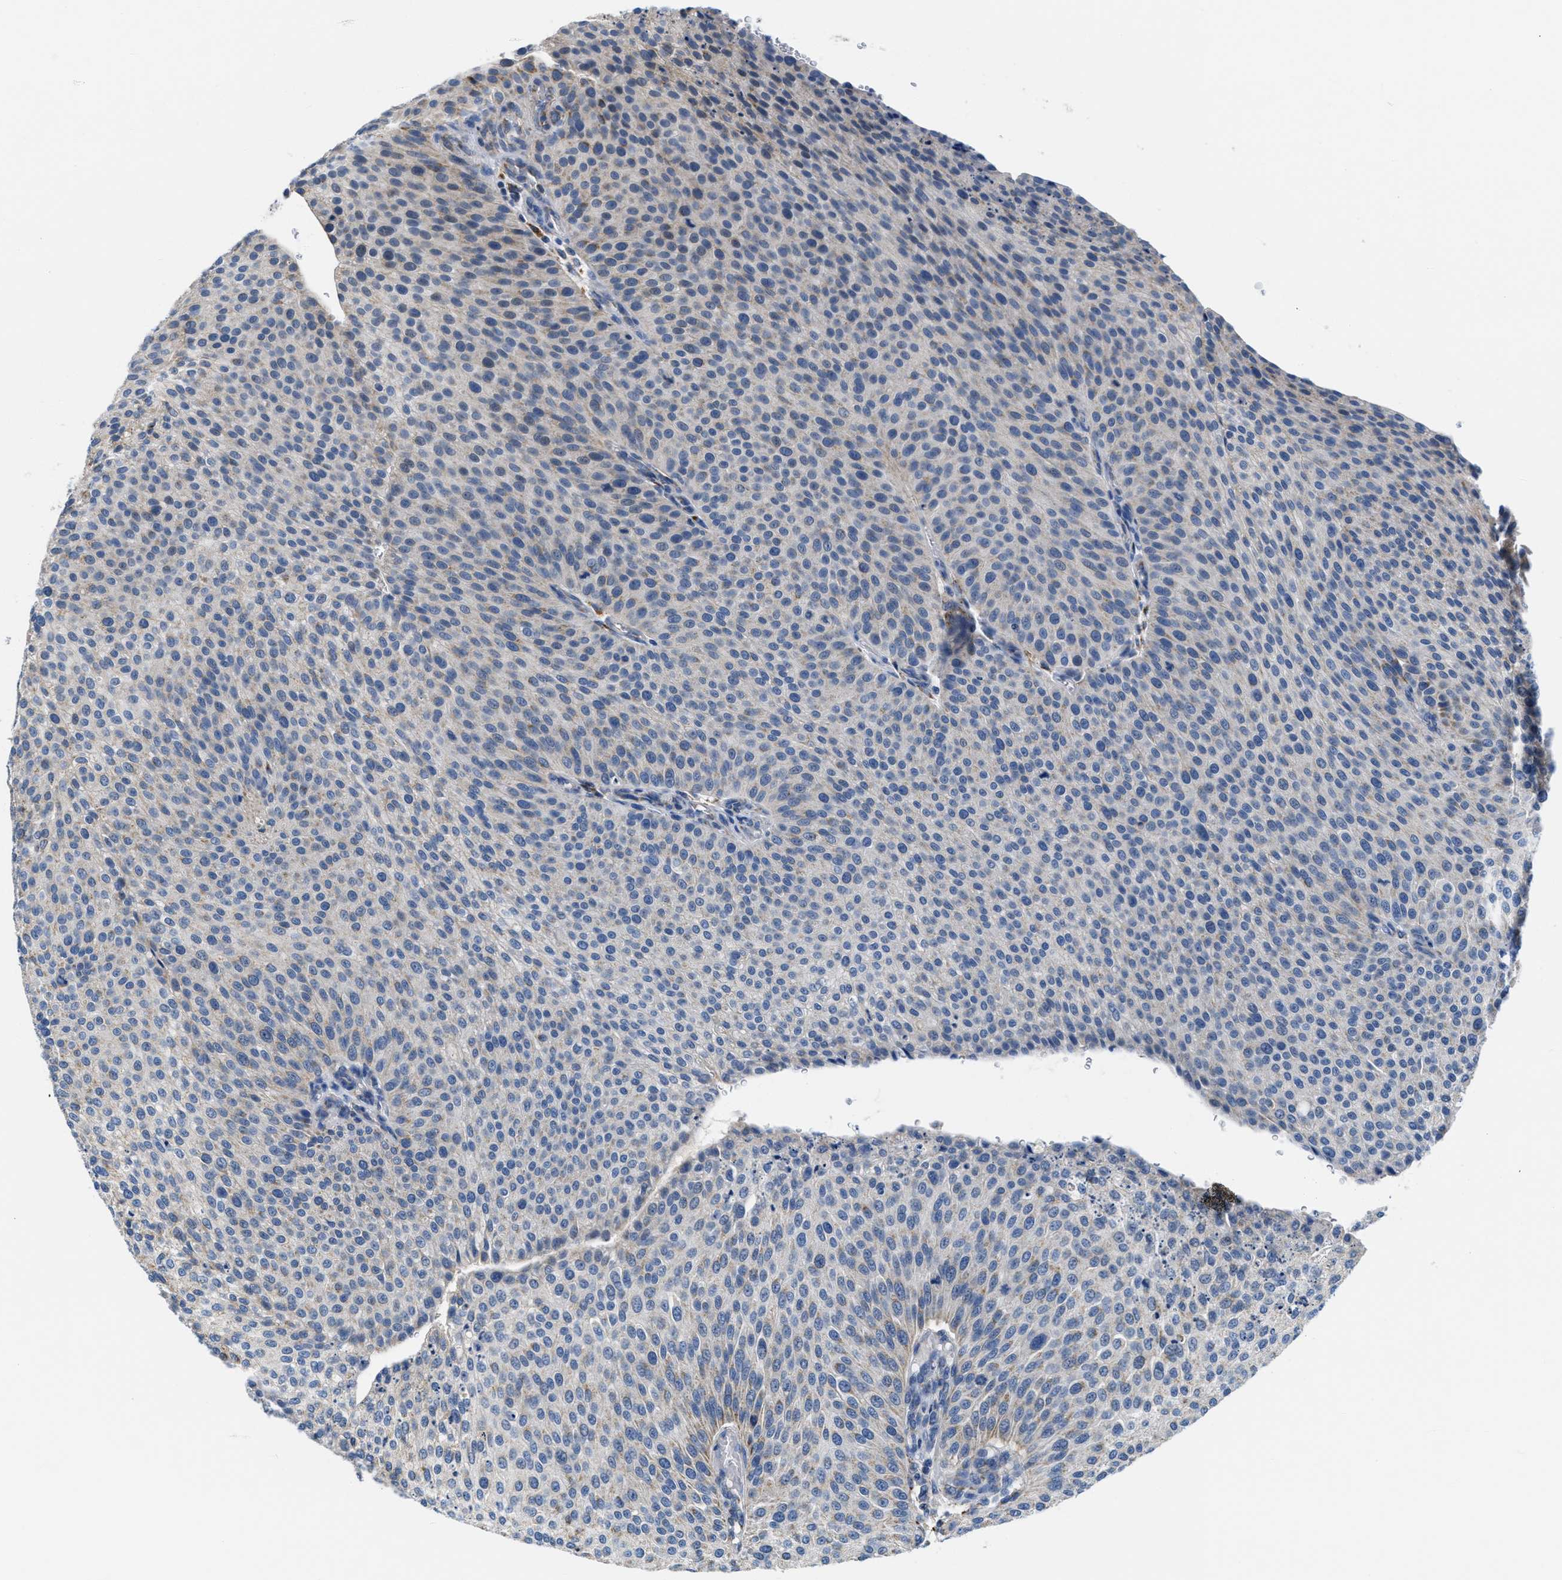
{"staining": {"intensity": "weak", "quantity": "25%-75%", "location": "cytoplasmic/membranous"}, "tissue": "urothelial cancer", "cell_type": "Tumor cells", "image_type": "cancer", "snomed": [{"axis": "morphology", "description": "Urothelial carcinoma, Low grade"}, {"axis": "topography", "description": "Smooth muscle"}, {"axis": "topography", "description": "Urinary bladder"}], "caption": "Low-grade urothelial carcinoma was stained to show a protein in brown. There is low levels of weak cytoplasmic/membranous positivity in about 25%-75% of tumor cells. The protein of interest is shown in brown color, while the nuclei are stained blue.", "gene": "KCNJ5", "patient": {"sex": "male", "age": 60}}